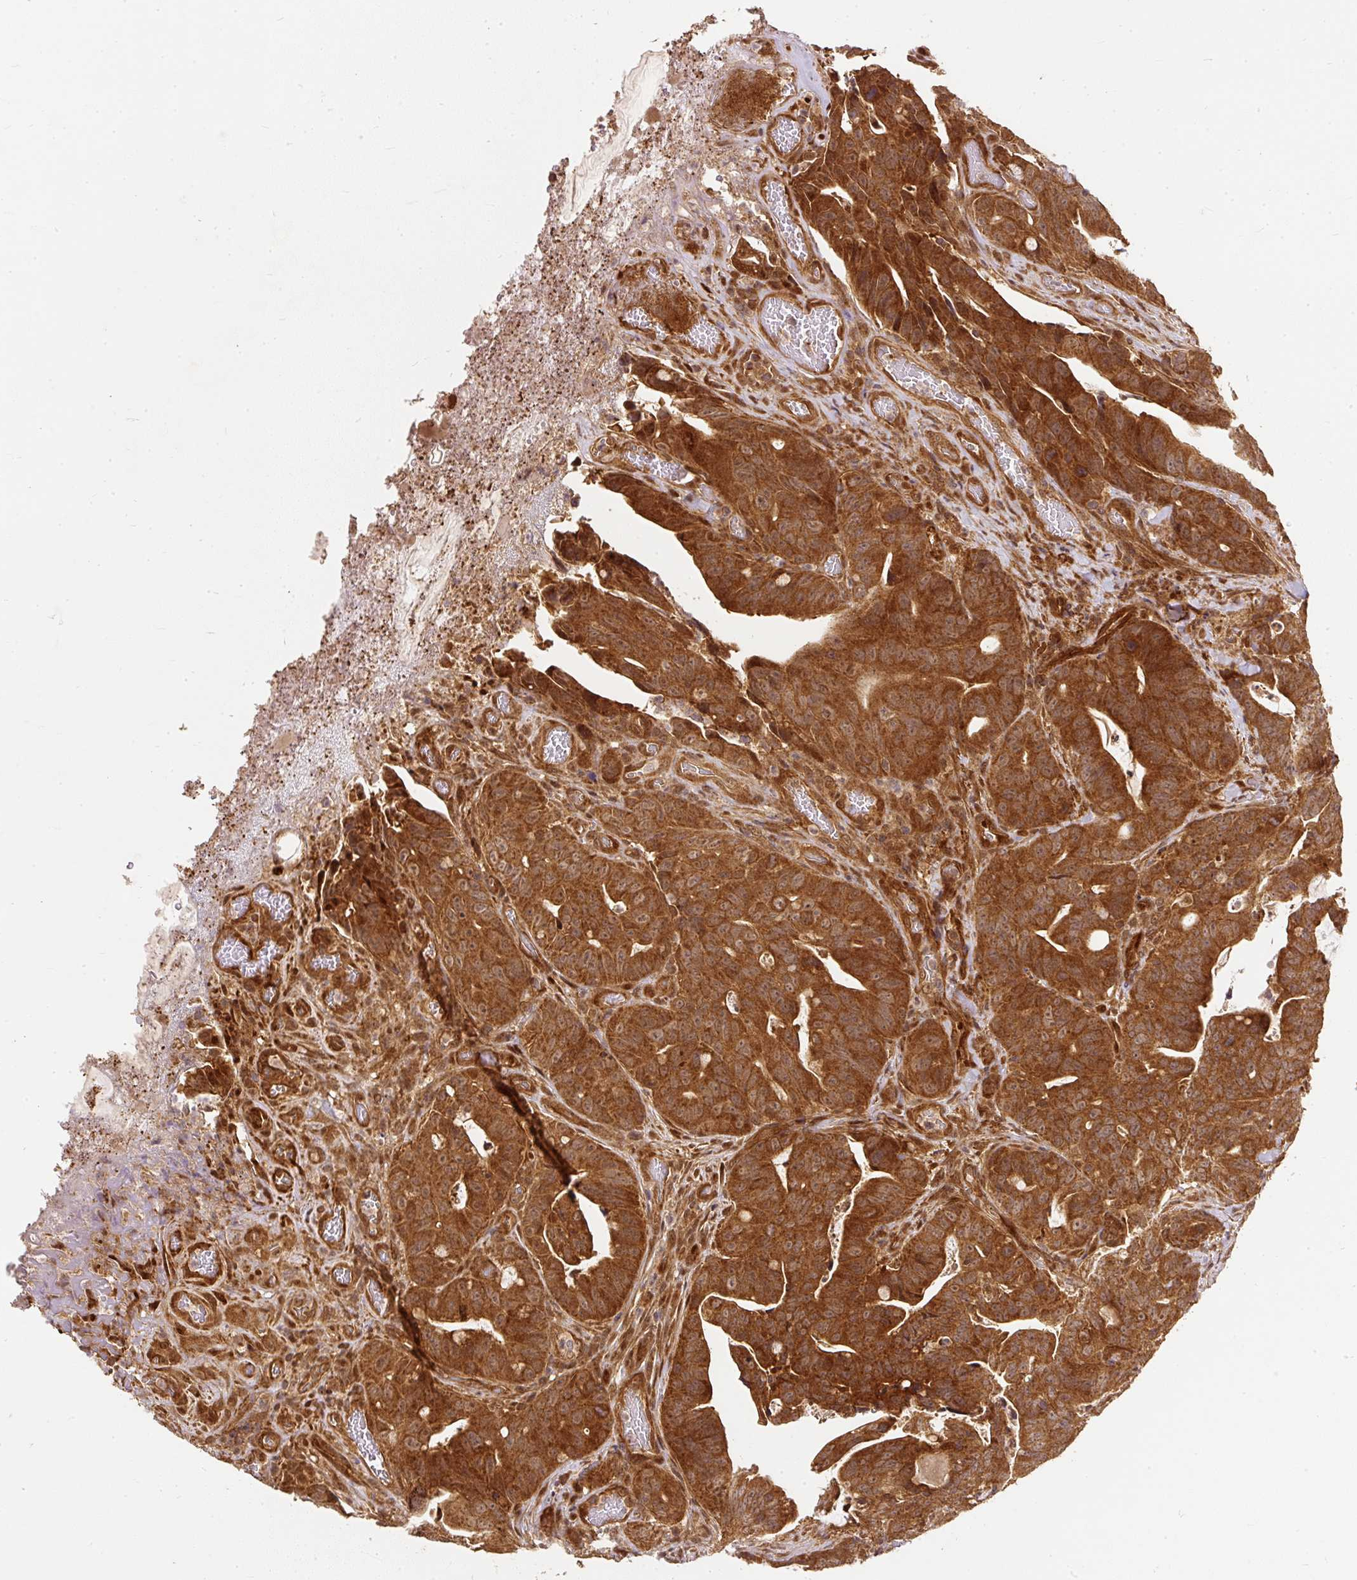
{"staining": {"intensity": "strong", "quantity": ">75%", "location": "cytoplasmic/membranous"}, "tissue": "colorectal cancer", "cell_type": "Tumor cells", "image_type": "cancer", "snomed": [{"axis": "morphology", "description": "Adenocarcinoma, NOS"}, {"axis": "topography", "description": "Colon"}], "caption": "This micrograph displays immunohistochemistry (IHC) staining of human colorectal cancer, with high strong cytoplasmic/membranous staining in approximately >75% of tumor cells.", "gene": "PSMD1", "patient": {"sex": "female", "age": 82}}